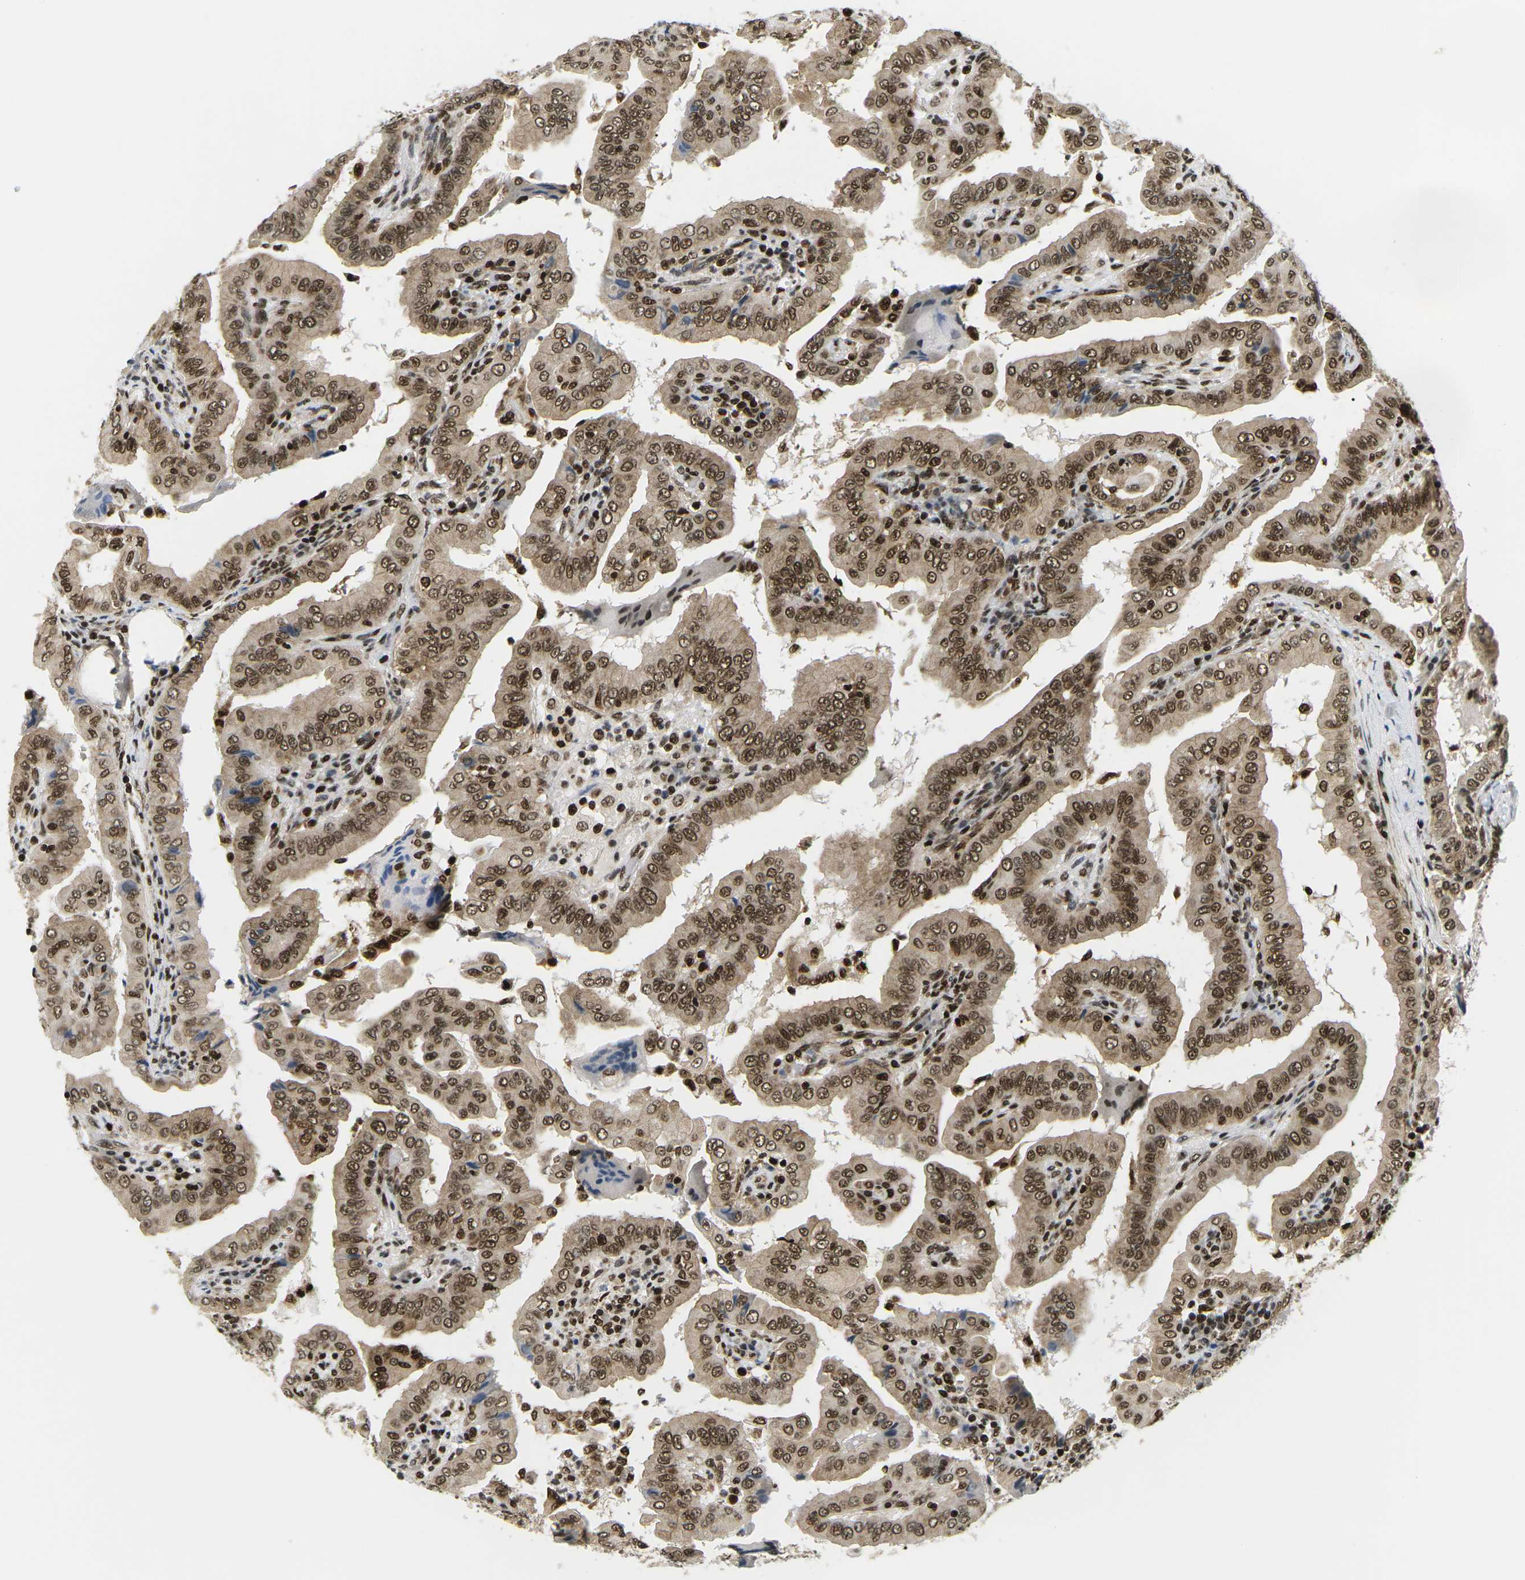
{"staining": {"intensity": "moderate", "quantity": ">75%", "location": "cytoplasmic/membranous,nuclear"}, "tissue": "thyroid cancer", "cell_type": "Tumor cells", "image_type": "cancer", "snomed": [{"axis": "morphology", "description": "Papillary adenocarcinoma, NOS"}, {"axis": "topography", "description": "Thyroid gland"}], "caption": "An image of thyroid cancer (papillary adenocarcinoma) stained for a protein displays moderate cytoplasmic/membranous and nuclear brown staining in tumor cells.", "gene": "CELF1", "patient": {"sex": "male", "age": 33}}